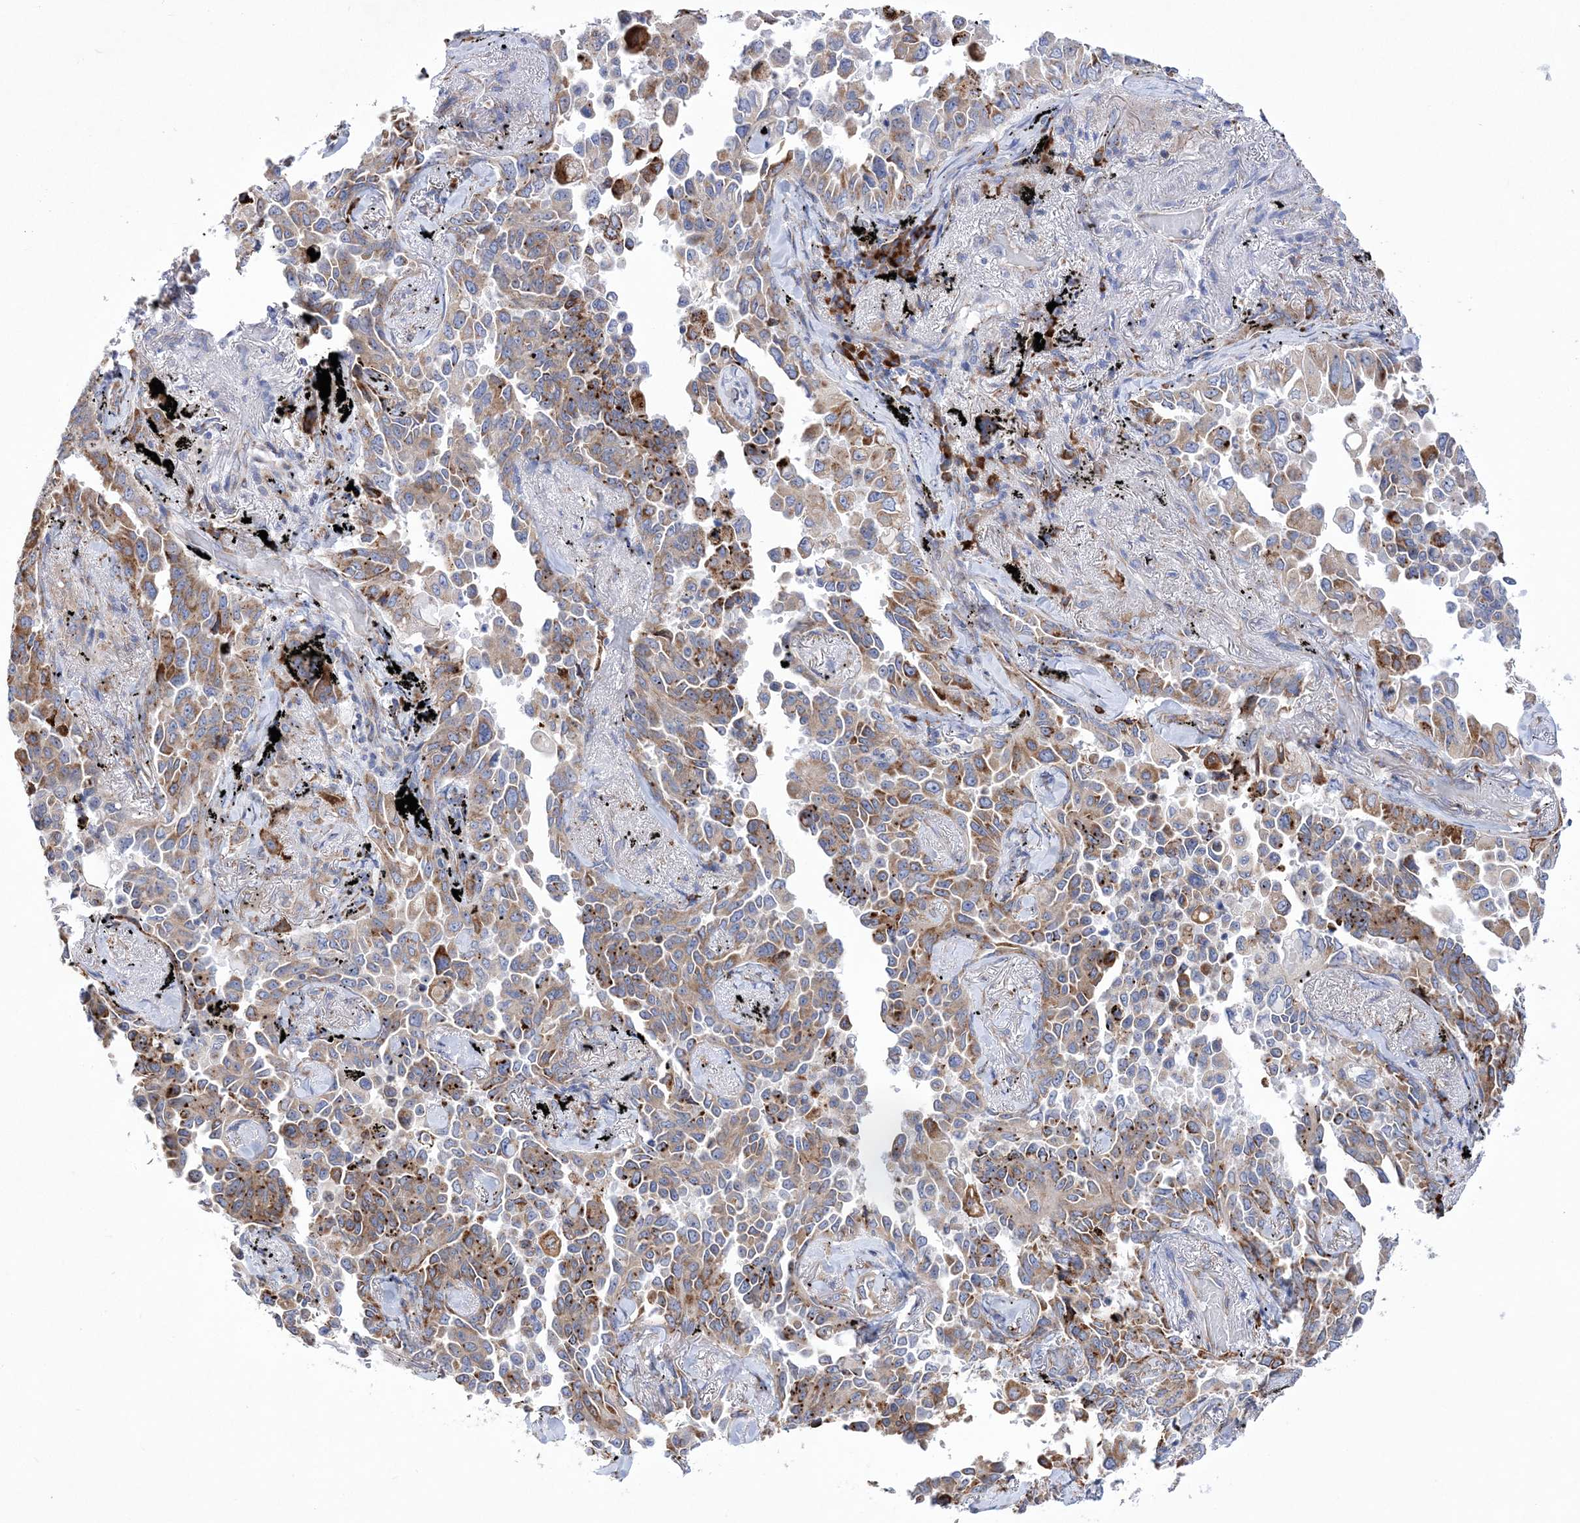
{"staining": {"intensity": "moderate", "quantity": ">75%", "location": "cytoplasmic/membranous"}, "tissue": "lung cancer", "cell_type": "Tumor cells", "image_type": "cancer", "snomed": [{"axis": "morphology", "description": "Adenocarcinoma, NOS"}, {"axis": "topography", "description": "Lung"}], "caption": "Lung cancer (adenocarcinoma) stained with DAB (3,3'-diaminobenzidine) immunohistochemistry (IHC) exhibits medium levels of moderate cytoplasmic/membranous staining in approximately >75% of tumor cells.", "gene": "MED31", "patient": {"sex": "female", "age": 67}}